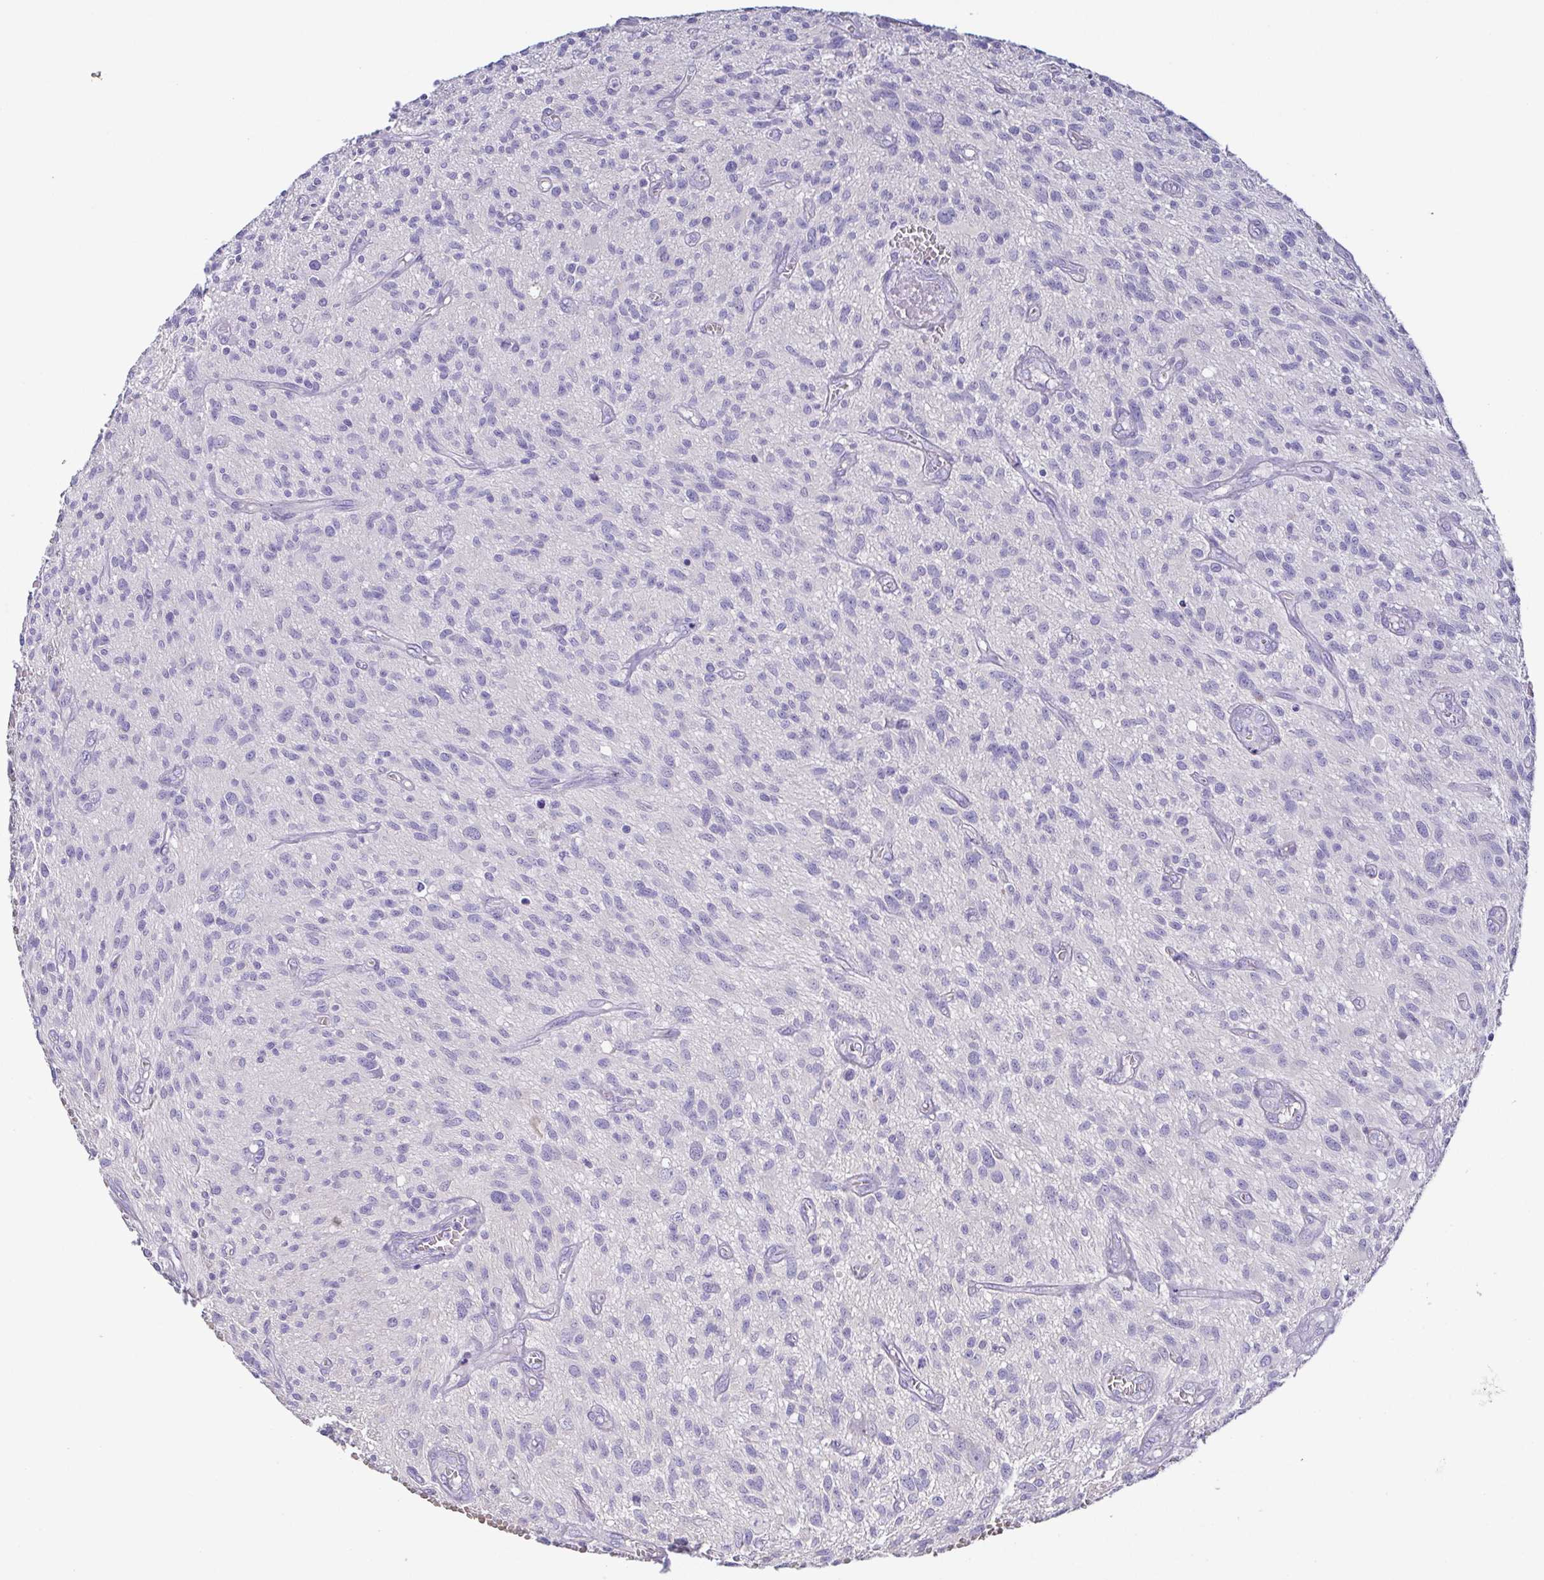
{"staining": {"intensity": "negative", "quantity": "none", "location": "none"}, "tissue": "glioma", "cell_type": "Tumor cells", "image_type": "cancer", "snomed": [{"axis": "morphology", "description": "Glioma, malignant, High grade"}, {"axis": "topography", "description": "Brain"}], "caption": "Protein analysis of glioma exhibits no significant staining in tumor cells. Nuclei are stained in blue.", "gene": "PKDREJ", "patient": {"sex": "male", "age": 75}}